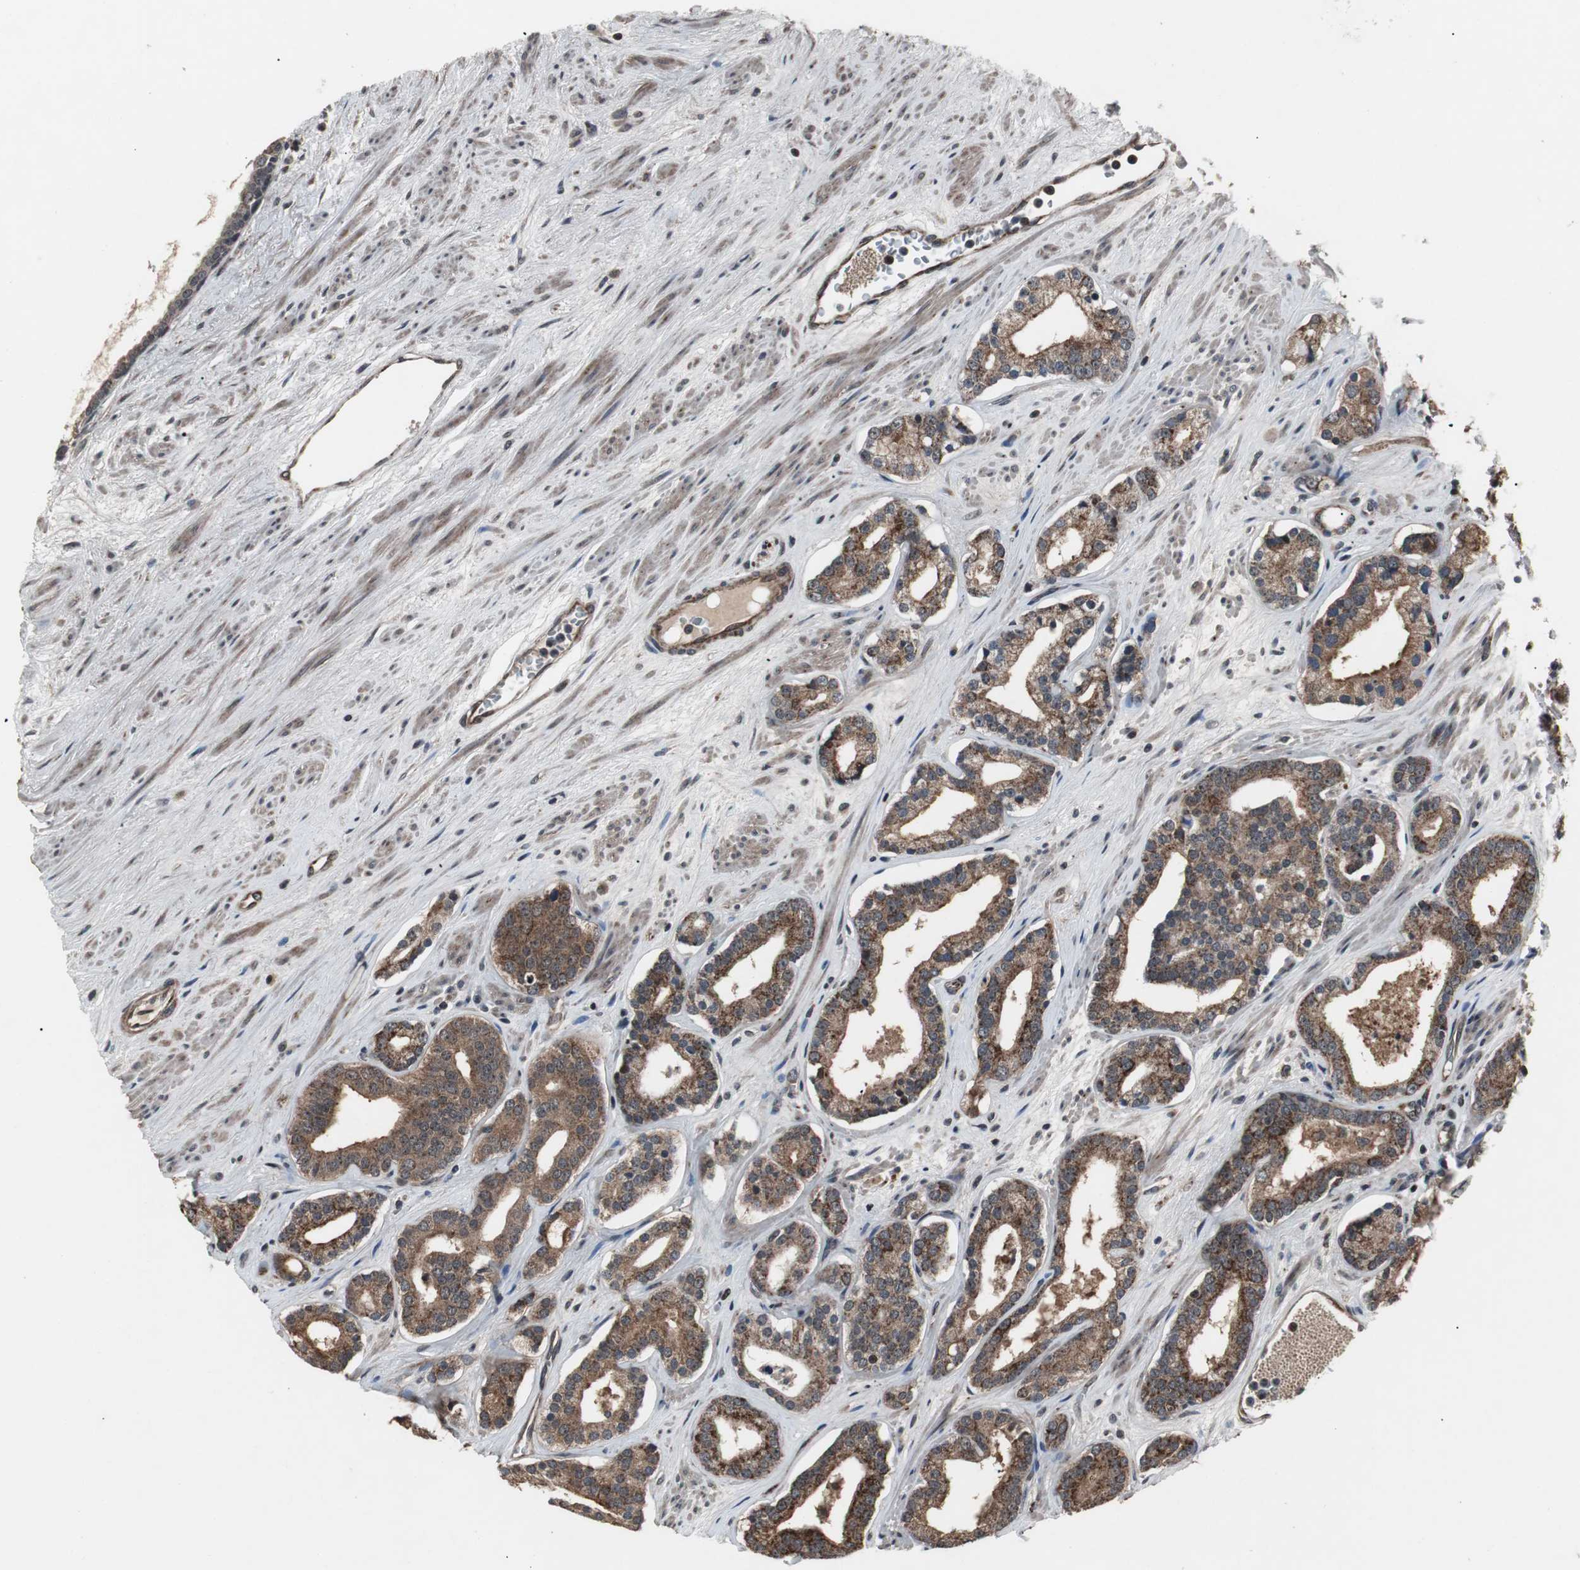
{"staining": {"intensity": "strong", "quantity": ">75%", "location": "cytoplasmic/membranous"}, "tissue": "prostate cancer", "cell_type": "Tumor cells", "image_type": "cancer", "snomed": [{"axis": "morphology", "description": "Adenocarcinoma, Low grade"}, {"axis": "topography", "description": "Prostate"}], "caption": "A high-resolution photomicrograph shows immunohistochemistry (IHC) staining of adenocarcinoma (low-grade) (prostate), which demonstrates strong cytoplasmic/membranous staining in approximately >75% of tumor cells.", "gene": "MRPL40", "patient": {"sex": "male", "age": 59}}